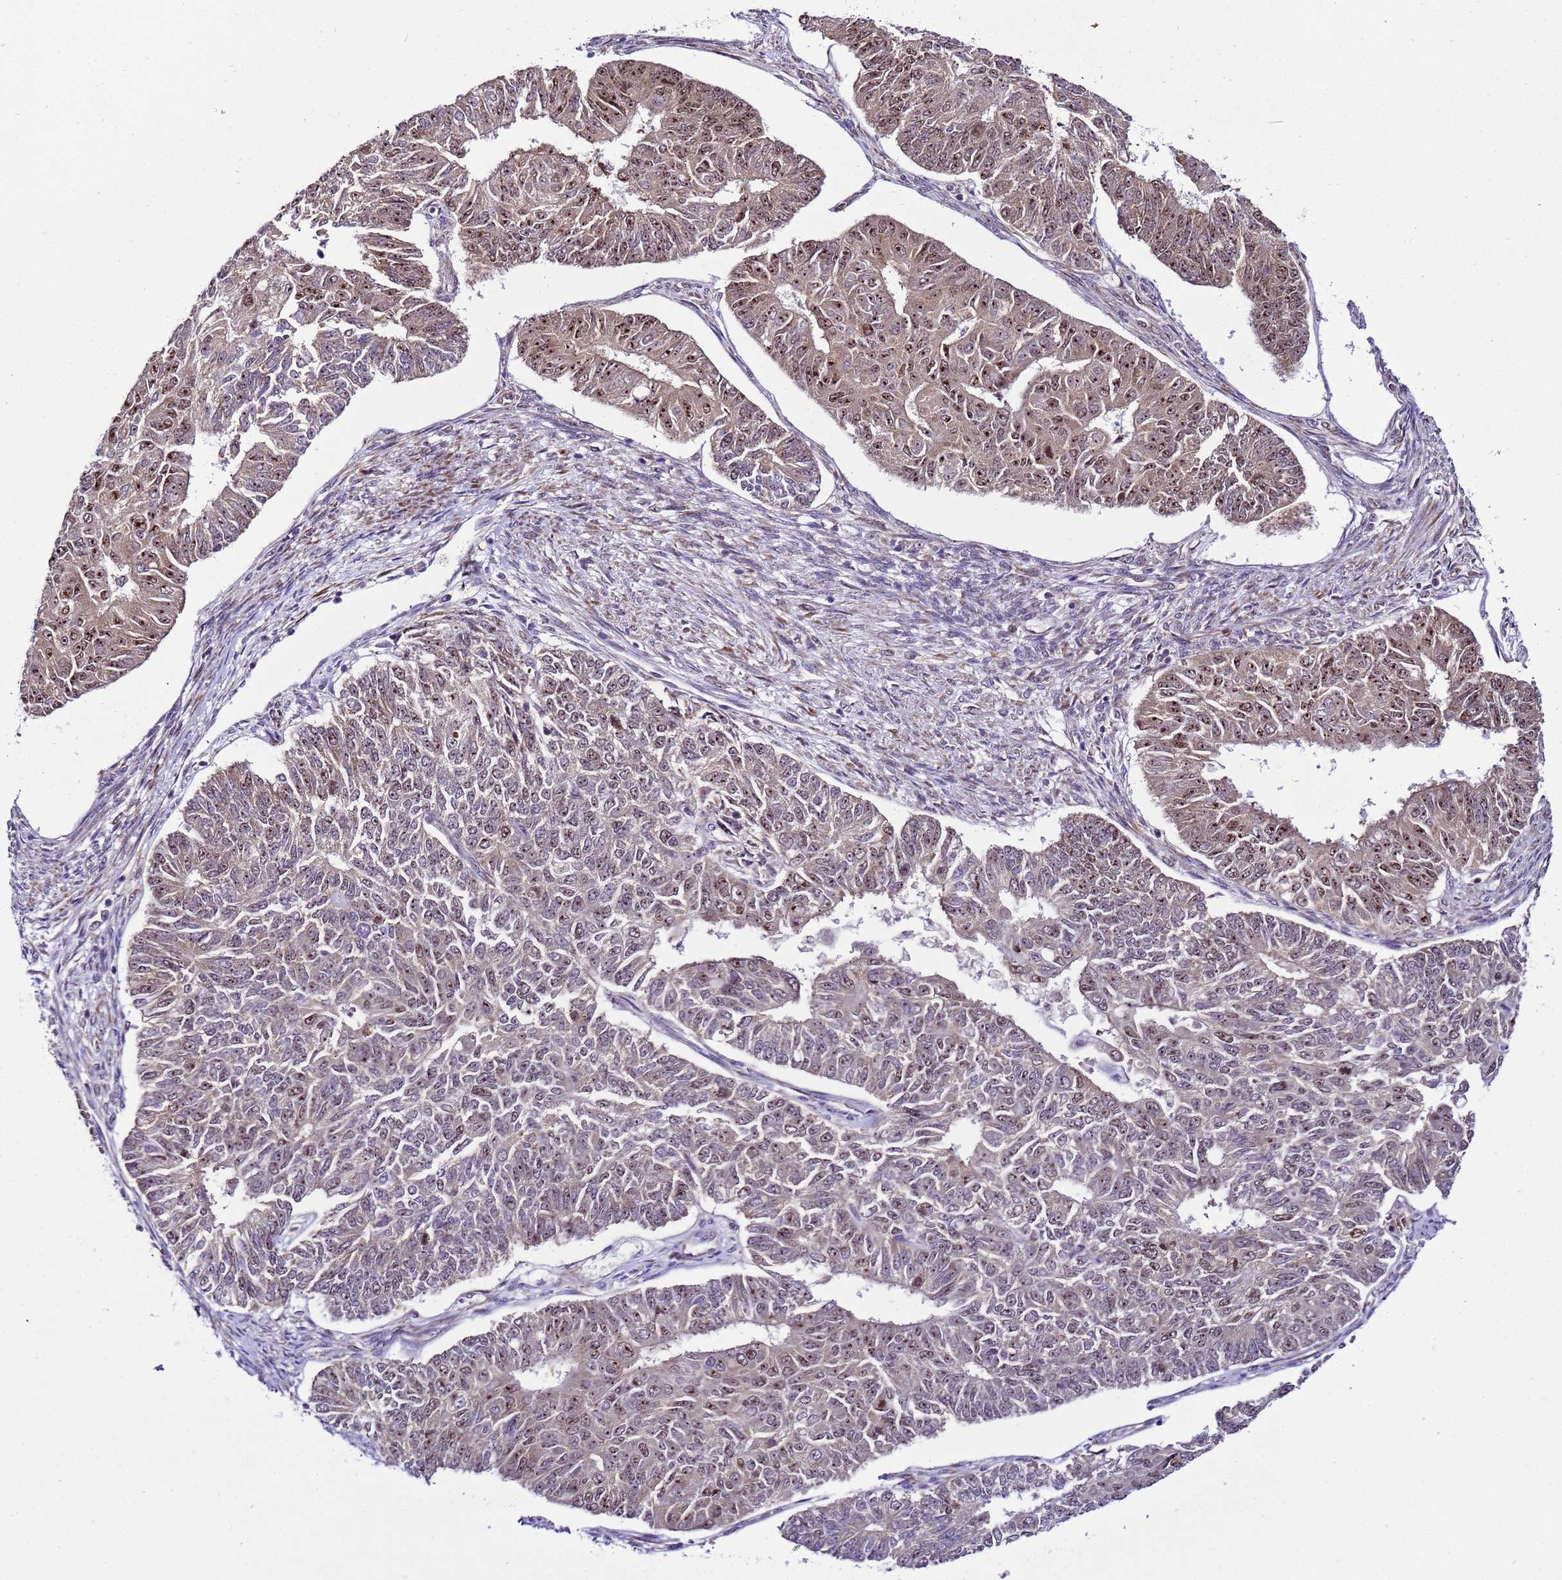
{"staining": {"intensity": "moderate", "quantity": "25%-75%", "location": "nuclear"}, "tissue": "endometrial cancer", "cell_type": "Tumor cells", "image_type": "cancer", "snomed": [{"axis": "morphology", "description": "Adenocarcinoma, NOS"}, {"axis": "topography", "description": "Endometrium"}], "caption": "Protein staining reveals moderate nuclear positivity in approximately 25%-75% of tumor cells in endometrial cancer (adenocarcinoma).", "gene": "SLX4IP", "patient": {"sex": "female", "age": 32}}